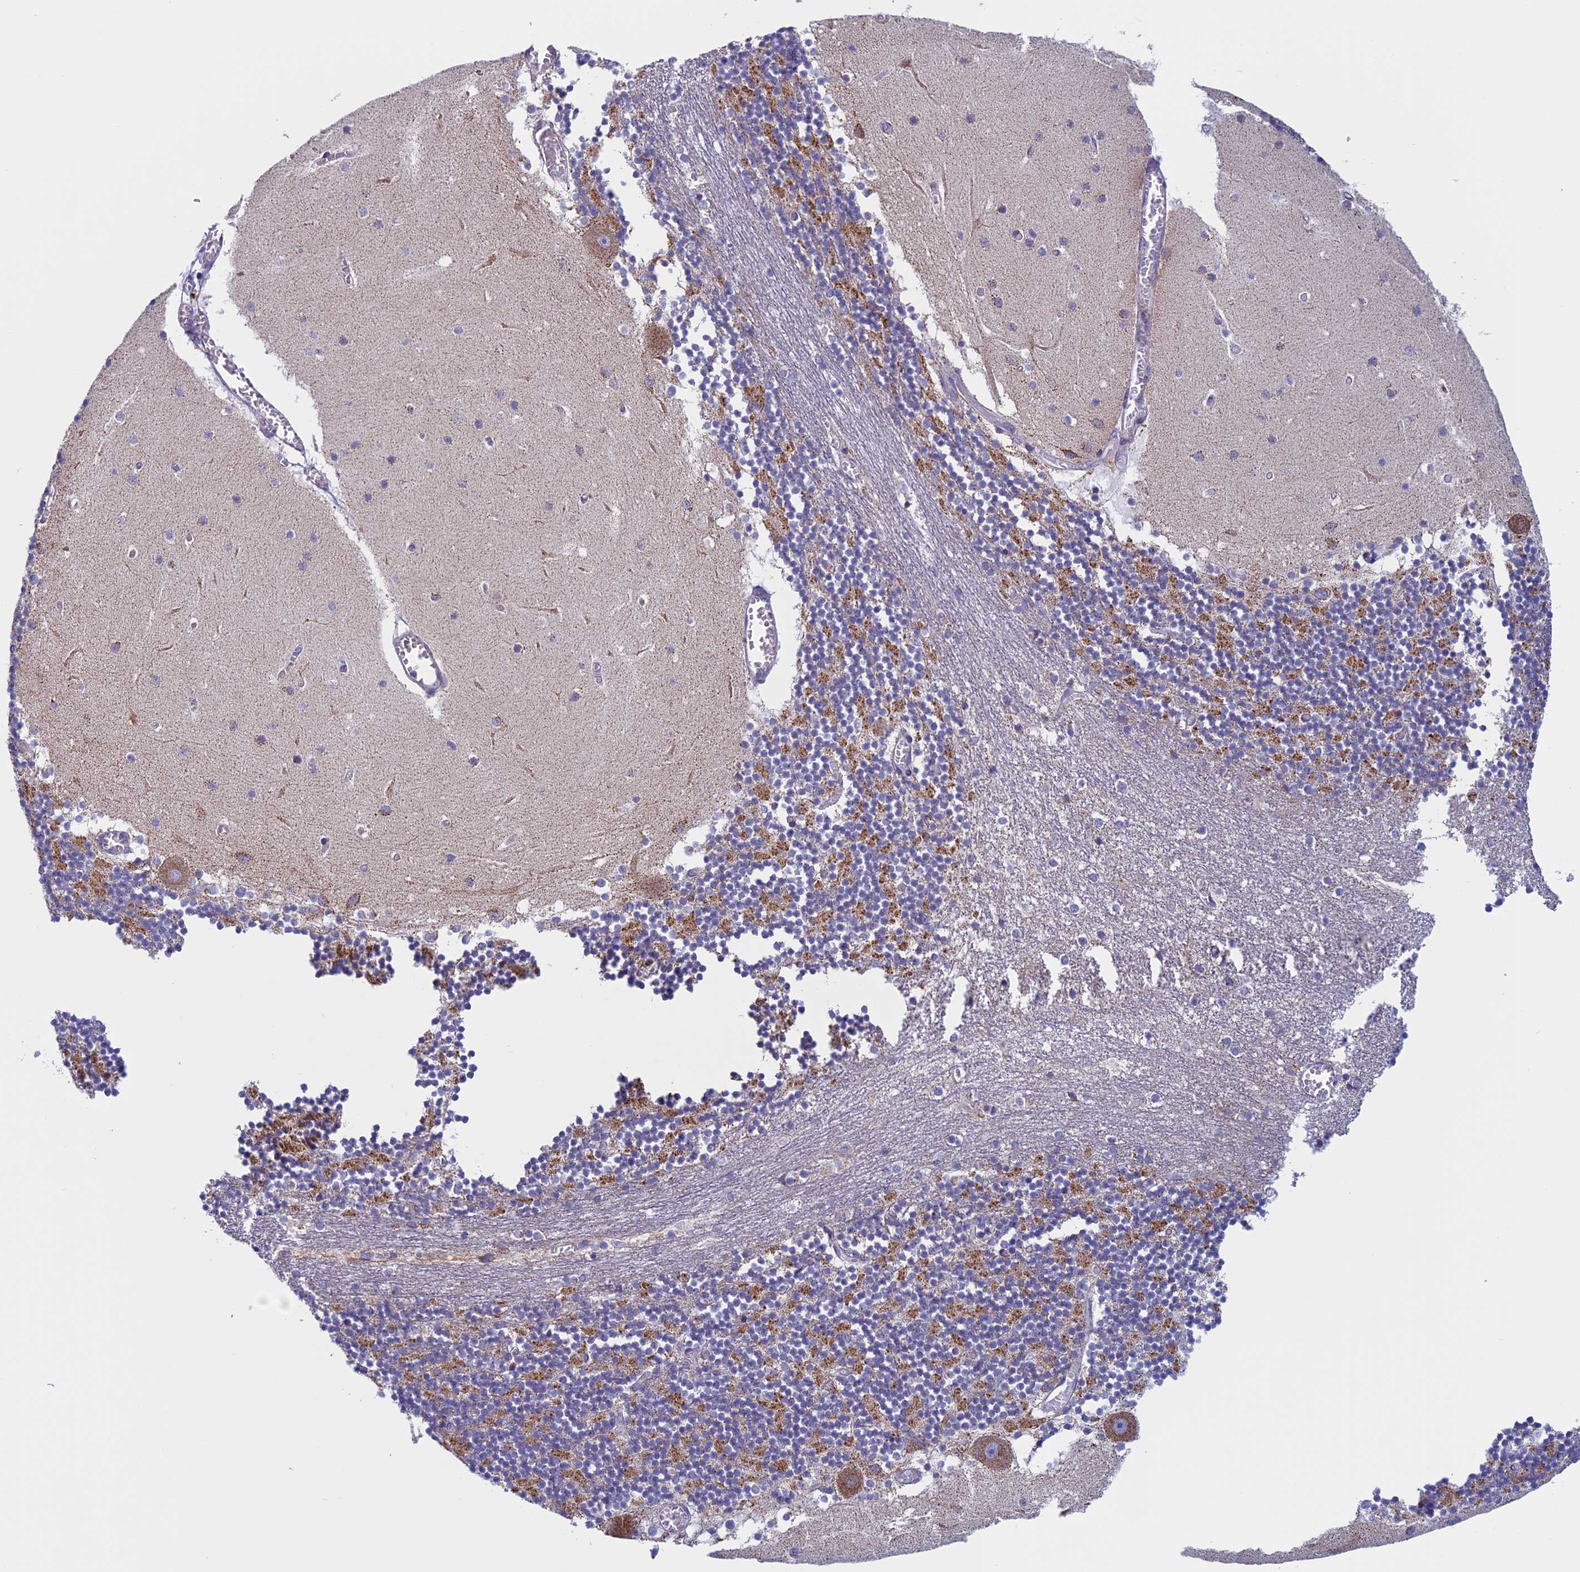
{"staining": {"intensity": "moderate", "quantity": "25%-75%", "location": "cytoplasmic/membranous"}, "tissue": "cerebellum", "cell_type": "Cells in granular layer", "image_type": "normal", "snomed": [{"axis": "morphology", "description": "Normal tissue, NOS"}, {"axis": "topography", "description": "Cerebellum"}], "caption": "A histopathology image of cerebellum stained for a protein shows moderate cytoplasmic/membranous brown staining in cells in granular layer. (DAB (3,3'-diaminobenzidine) = brown stain, brightfield microscopy at high magnification).", "gene": "NDUFB9", "patient": {"sex": "female", "age": 28}}